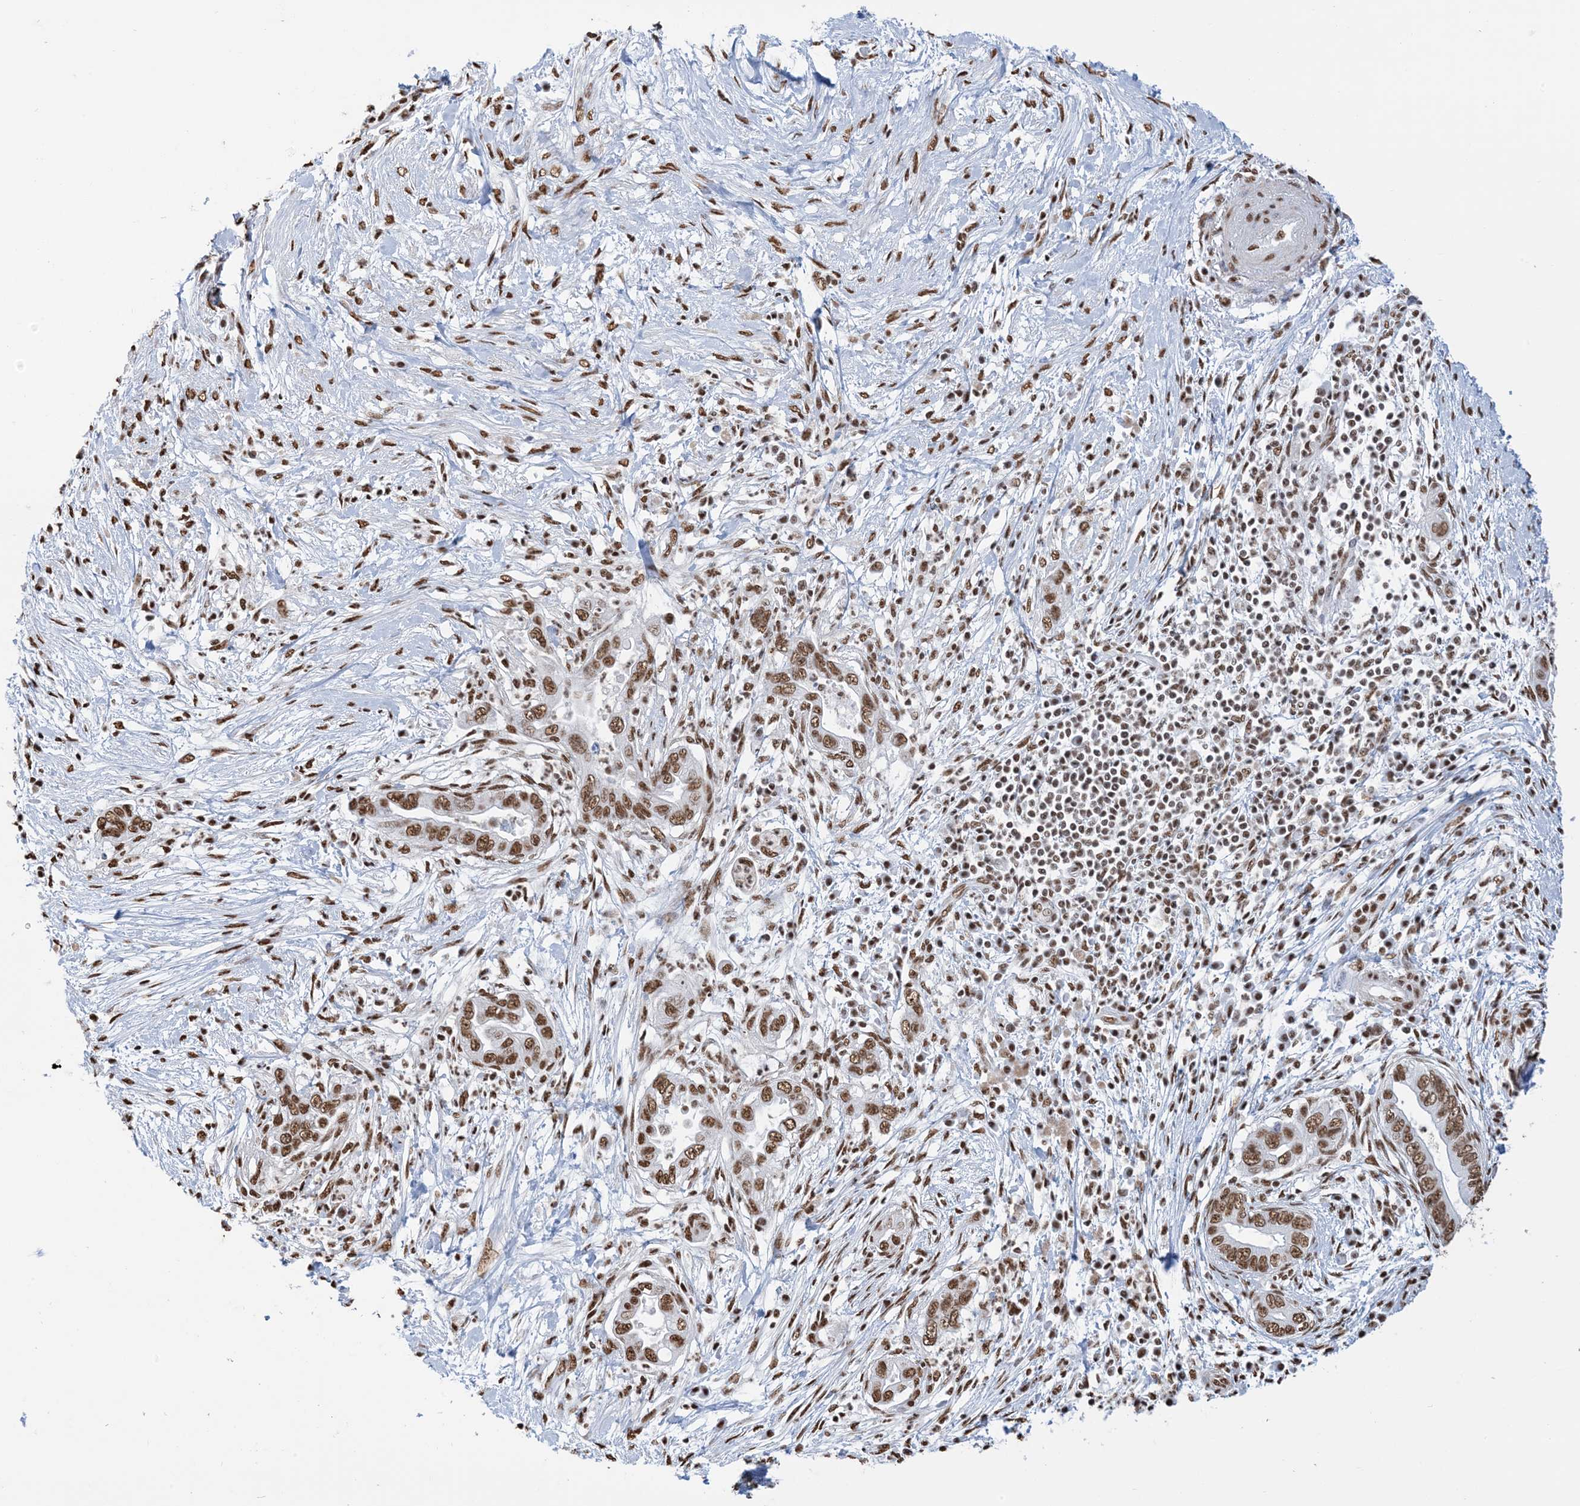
{"staining": {"intensity": "strong", "quantity": ">75%", "location": "nuclear"}, "tissue": "pancreatic cancer", "cell_type": "Tumor cells", "image_type": "cancer", "snomed": [{"axis": "morphology", "description": "Adenocarcinoma, NOS"}, {"axis": "topography", "description": "Pancreas"}], "caption": "Immunohistochemistry image of human pancreatic adenocarcinoma stained for a protein (brown), which displays high levels of strong nuclear positivity in approximately >75% of tumor cells.", "gene": "ZNF792", "patient": {"sex": "male", "age": 75}}